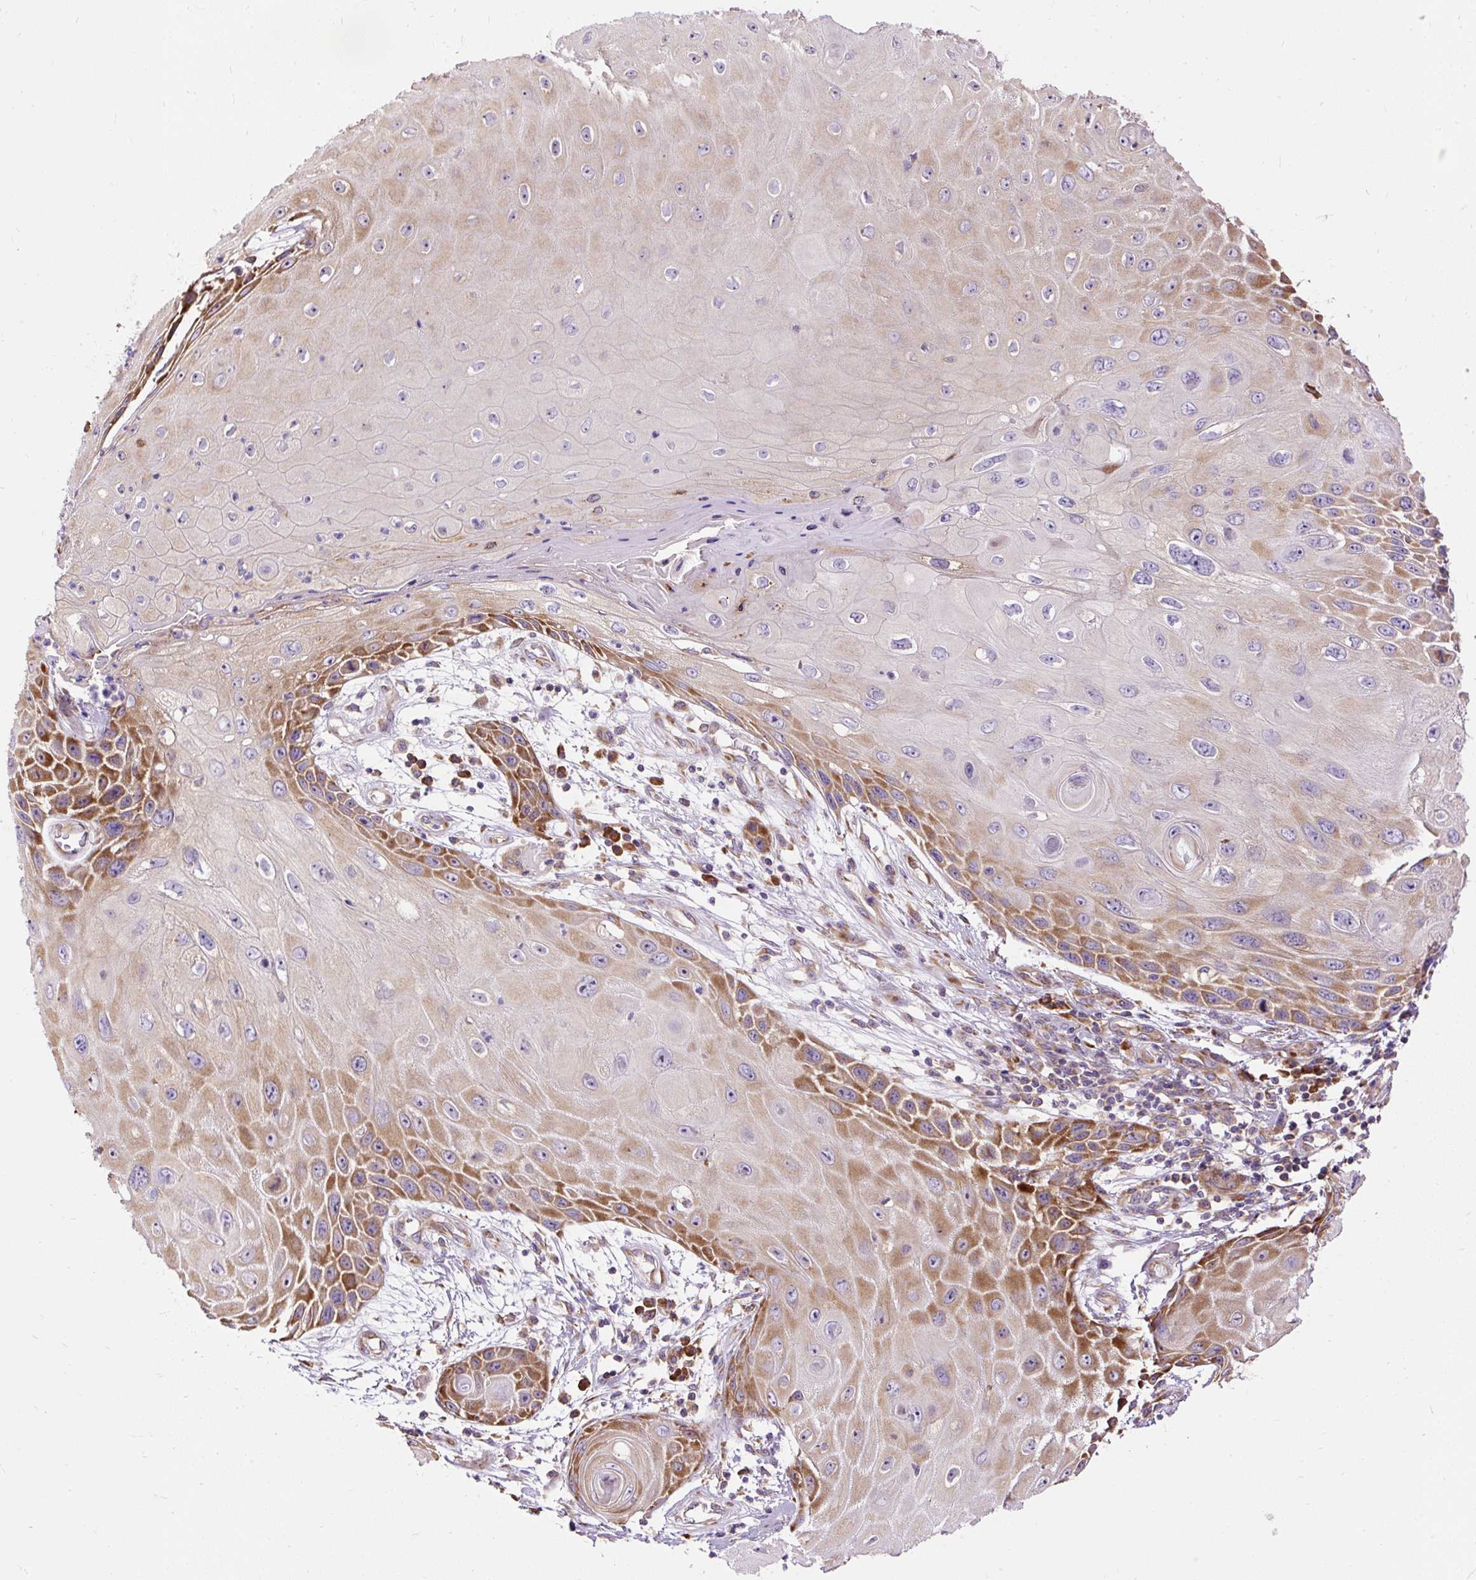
{"staining": {"intensity": "moderate", "quantity": "25%-75%", "location": "cytoplasmic/membranous"}, "tissue": "skin cancer", "cell_type": "Tumor cells", "image_type": "cancer", "snomed": [{"axis": "morphology", "description": "Squamous cell carcinoma, NOS"}, {"axis": "topography", "description": "Skin"}, {"axis": "topography", "description": "Vulva"}], "caption": "Human squamous cell carcinoma (skin) stained with a protein marker shows moderate staining in tumor cells.", "gene": "RPS5", "patient": {"sex": "female", "age": 44}}